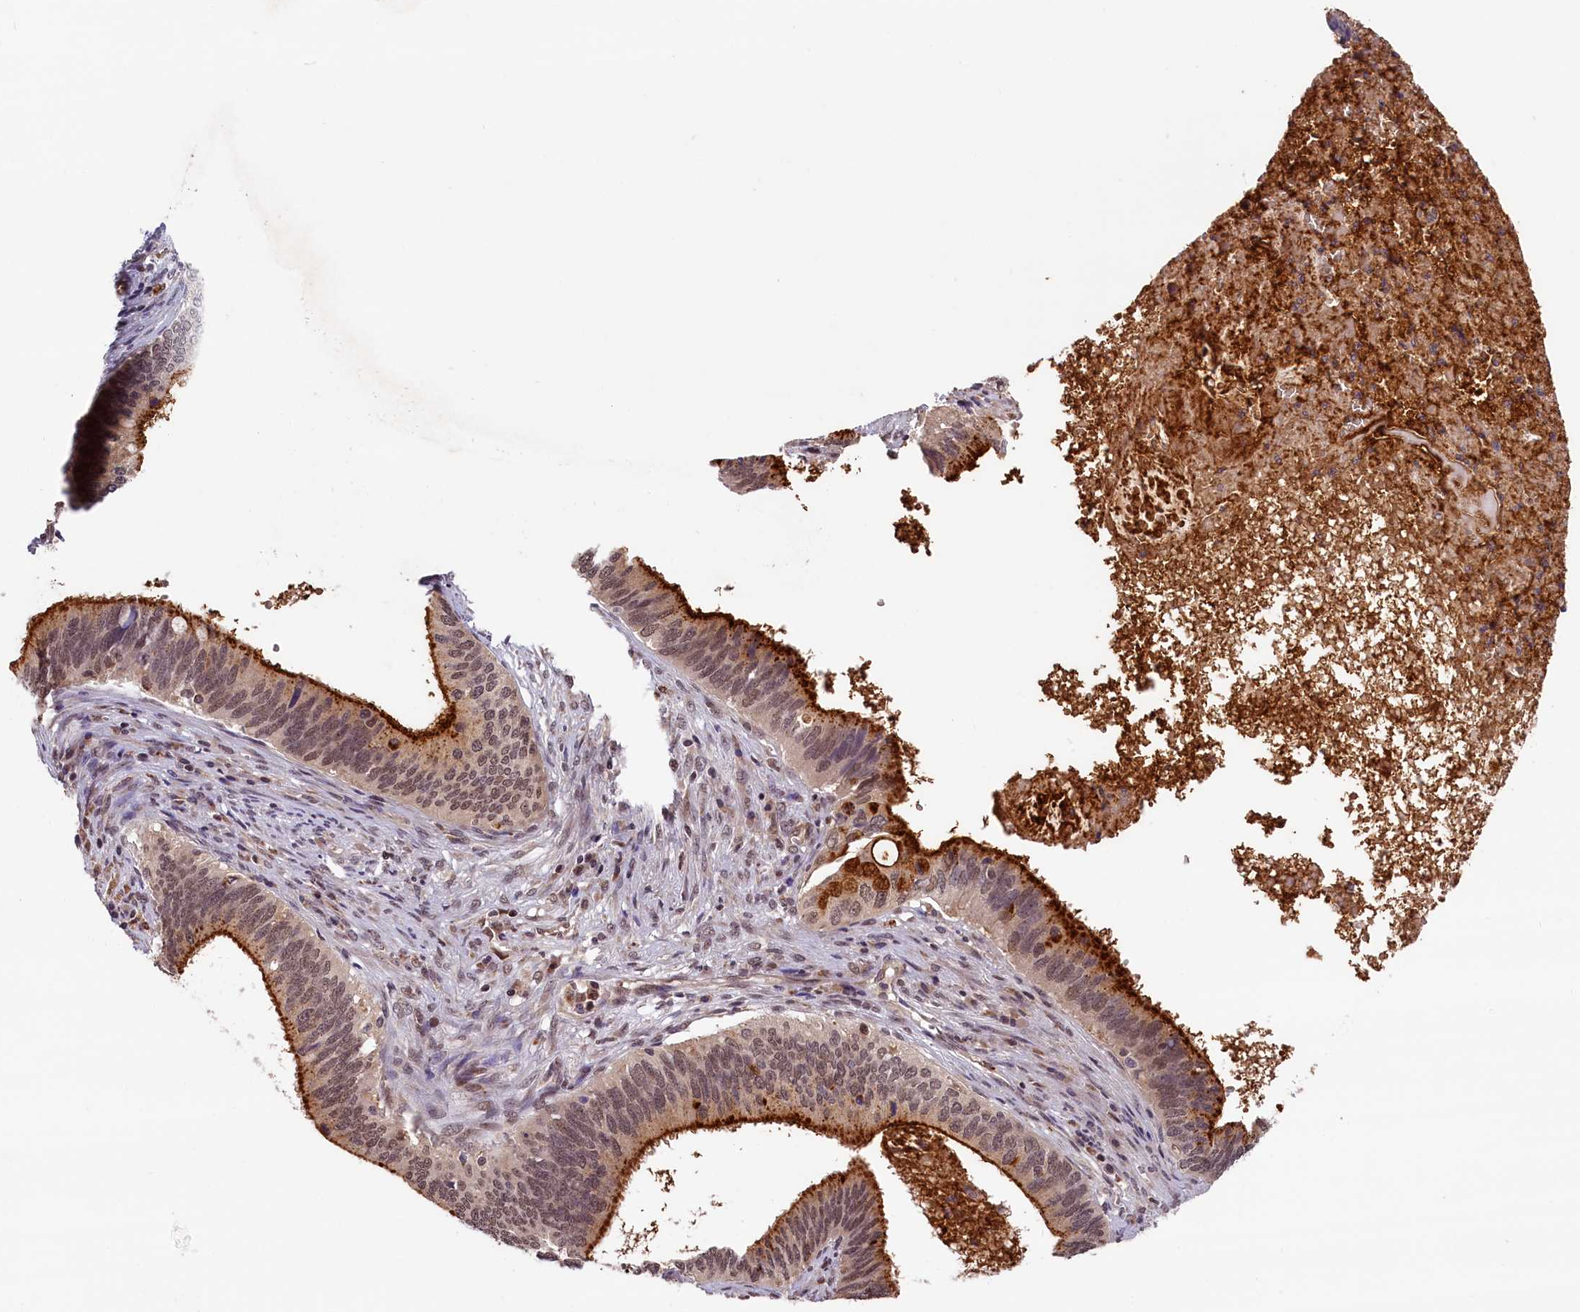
{"staining": {"intensity": "strong", "quantity": "<25%", "location": "cytoplasmic/membranous,nuclear"}, "tissue": "cervical cancer", "cell_type": "Tumor cells", "image_type": "cancer", "snomed": [{"axis": "morphology", "description": "Adenocarcinoma, NOS"}, {"axis": "topography", "description": "Cervix"}], "caption": "The micrograph demonstrates a brown stain indicating the presence of a protein in the cytoplasmic/membranous and nuclear of tumor cells in cervical adenocarcinoma. (brown staining indicates protein expression, while blue staining denotes nuclei).", "gene": "KCNK6", "patient": {"sex": "female", "age": 42}}